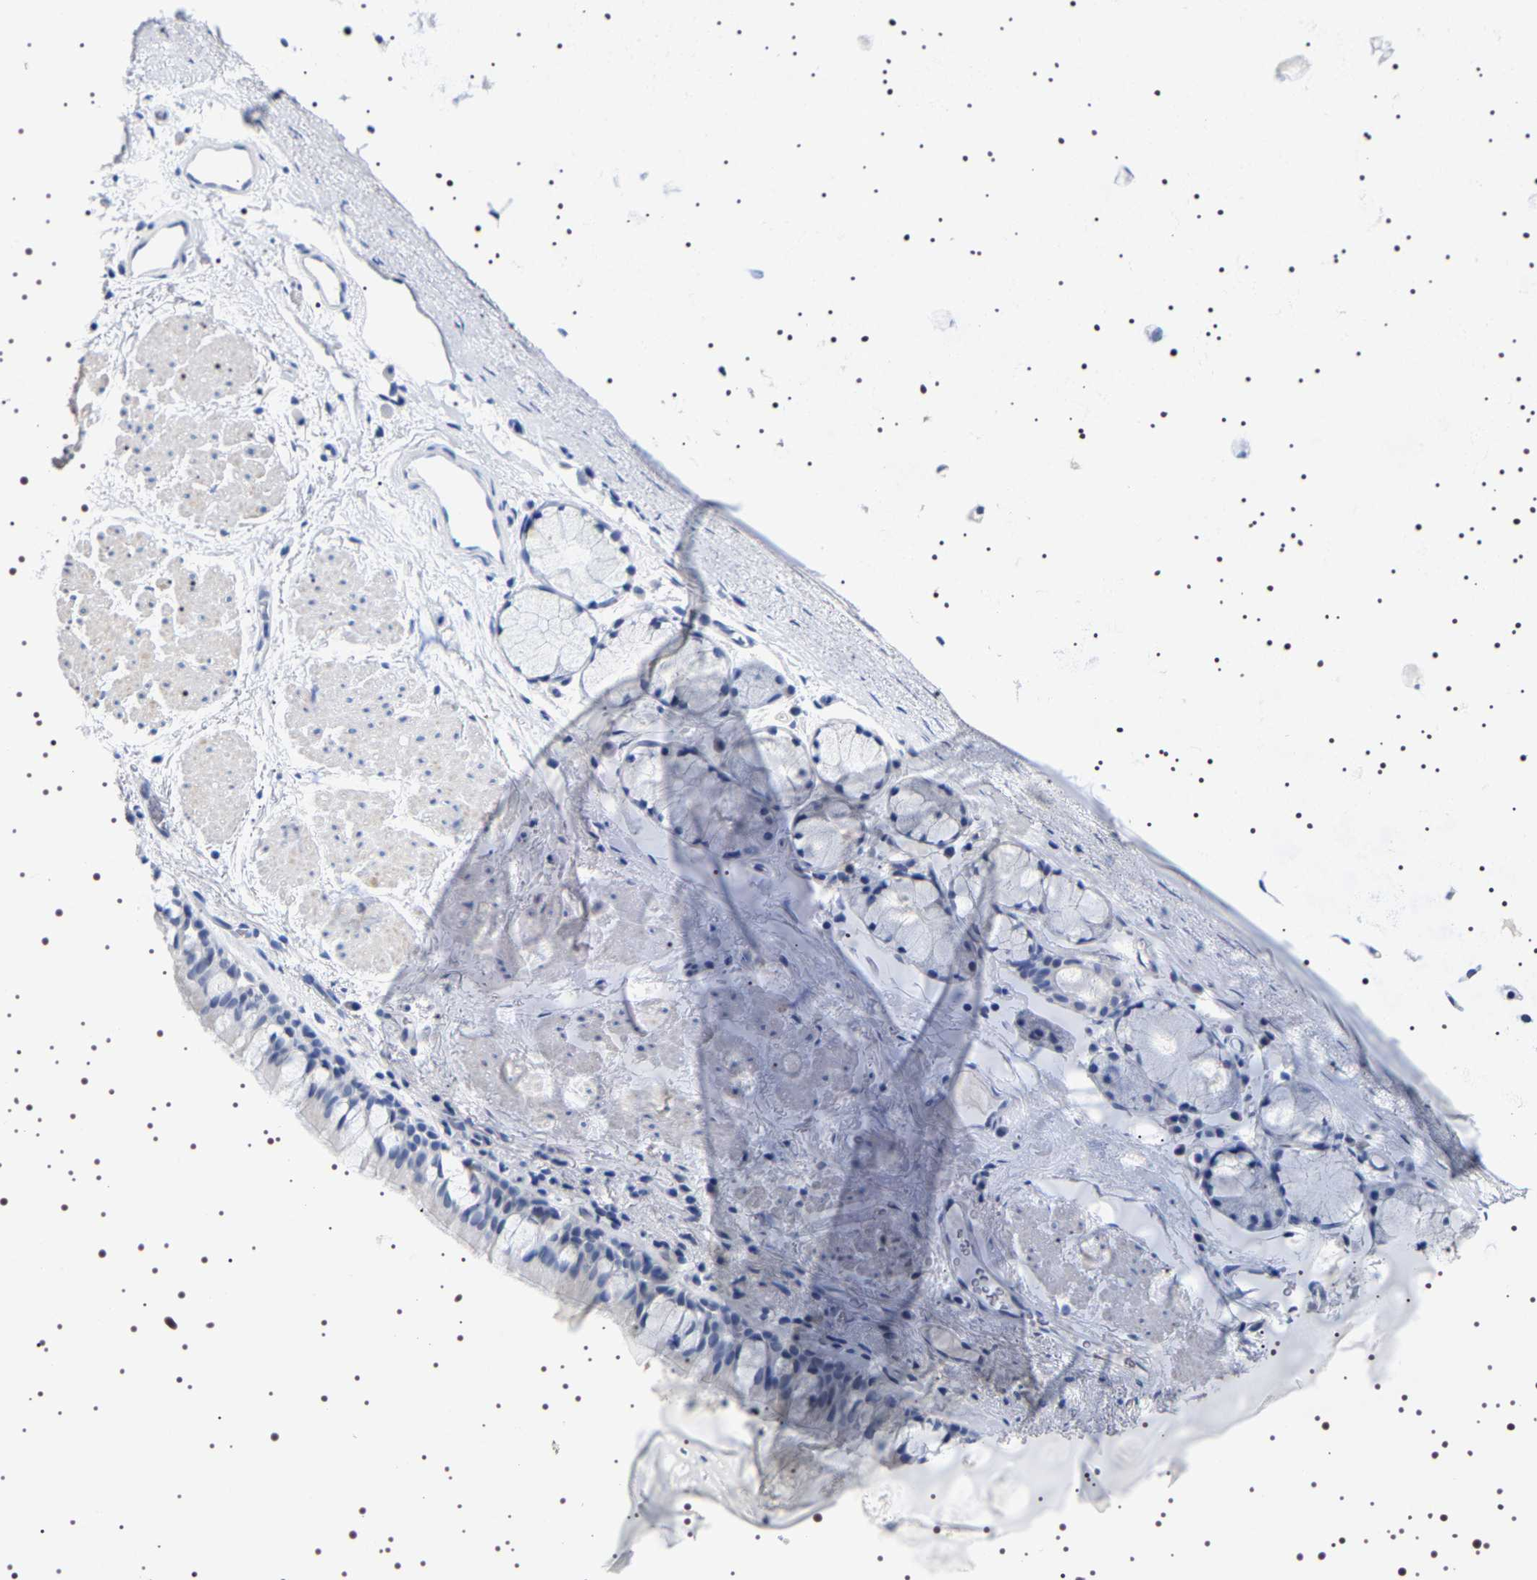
{"staining": {"intensity": "negative", "quantity": "none", "location": "none"}, "tissue": "bronchus", "cell_type": "Respiratory epithelial cells", "image_type": "normal", "snomed": [{"axis": "morphology", "description": "Normal tissue, NOS"}, {"axis": "topography", "description": "Cartilage tissue"}, {"axis": "topography", "description": "Bronchus"}], "caption": "Respiratory epithelial cells show no significant expression in benign bronchus.", "gene": "UBQLN3", "patient": {"sex": "female", "age": 53}}